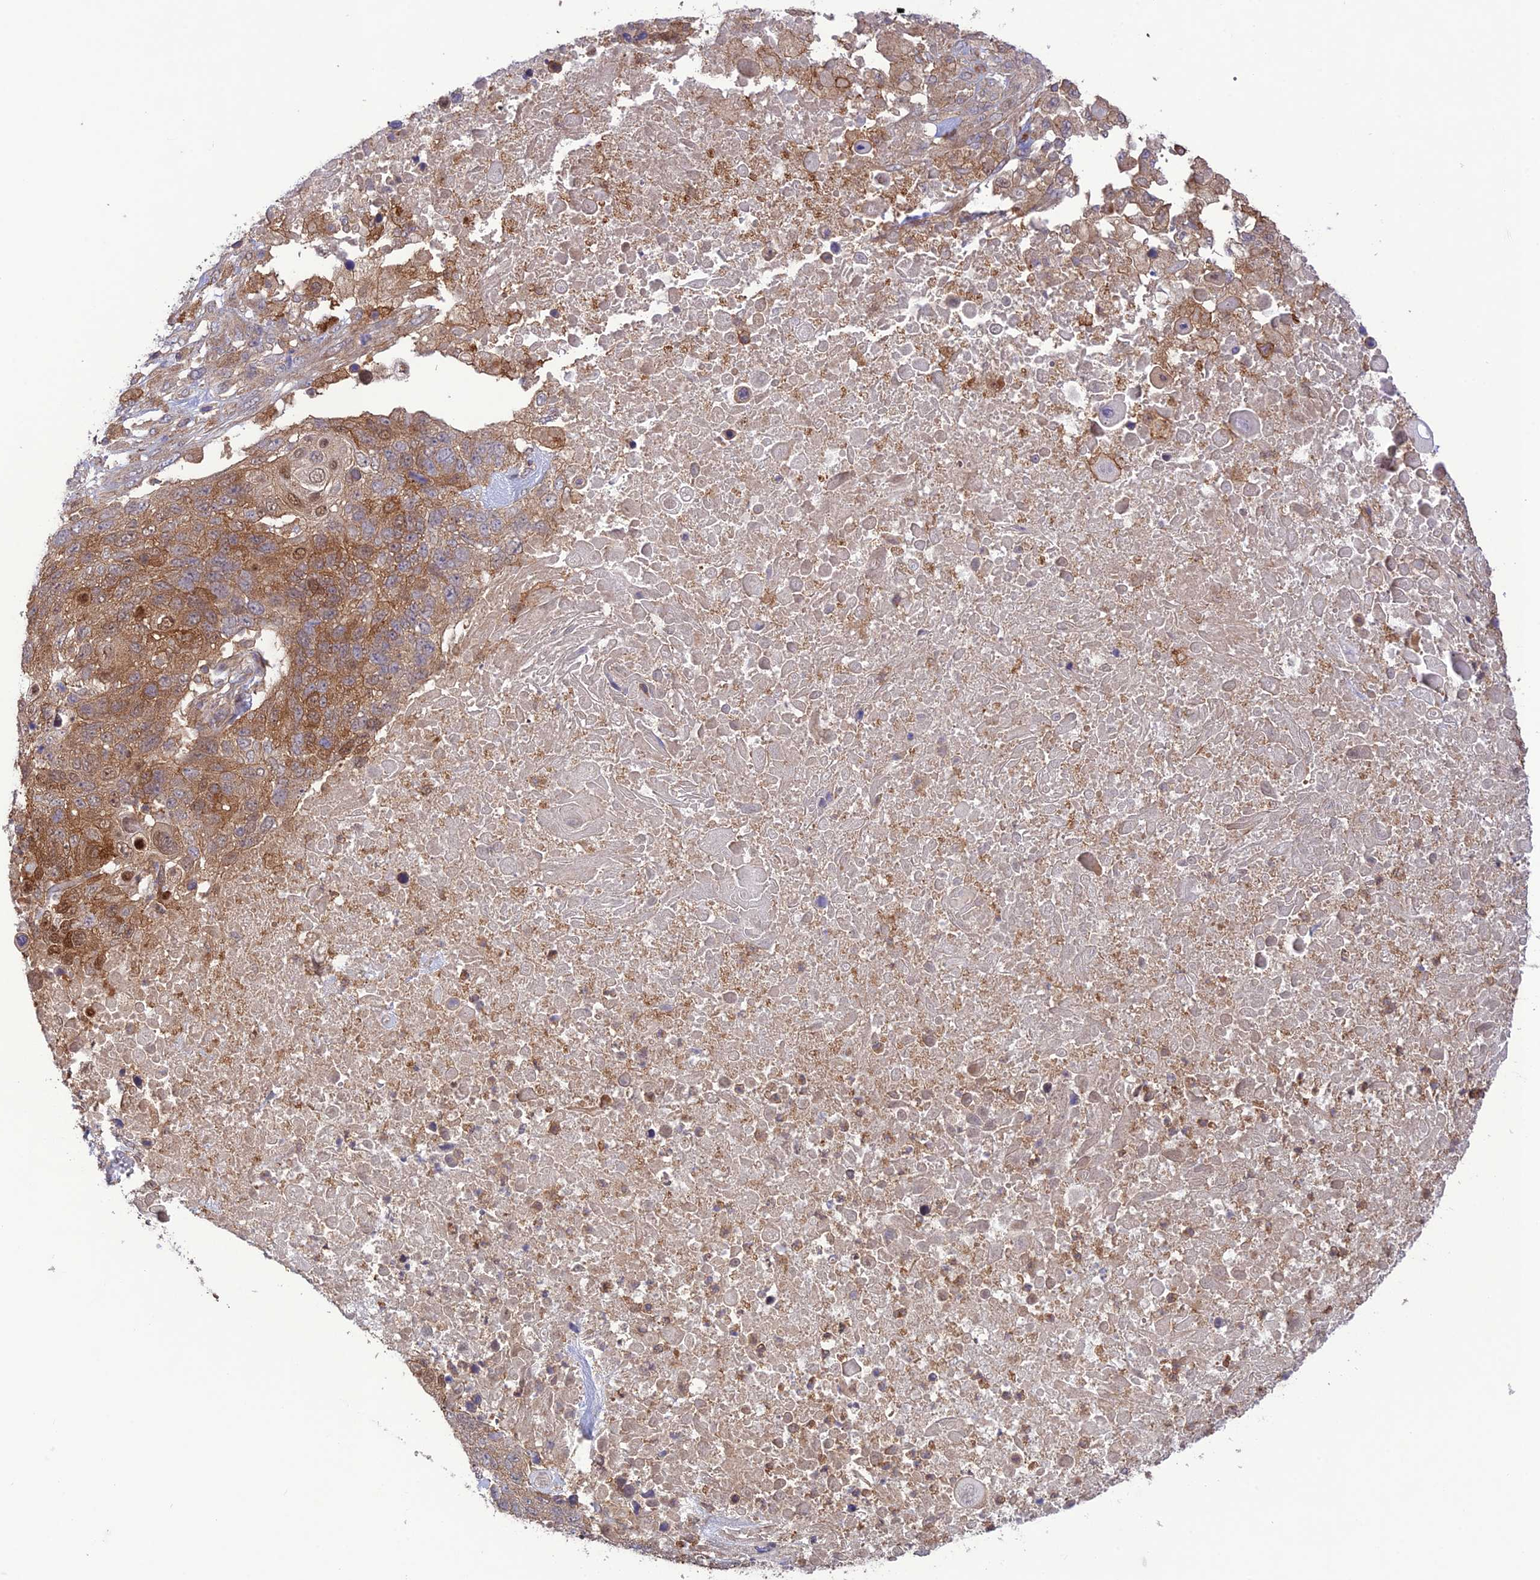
{"staining": {"intensity": "moderate", "quantity": ">75%", "location": "cytoplasmic/membranous"}, "tissue": "lung cancer", "cell_type": "Tumor cells", "image_type": "cancer", "snomed": [{"axis": "morphology", "description": "Normal tissue, NOS"}, {"axis": "morphology", "description": "Squamous cell carcinoma, NOS"}, {"axis": "topography", "description": "Lymph node"}, {"axis": "topography", "description": "Lung"}], "caption": "Protein staining displays moderate cytoplasmic/membranous expression in about >75% of tumor cells in lung cancer.", "gene": "FCHSD1", "patient": {"sex": "male", "age": 66}}